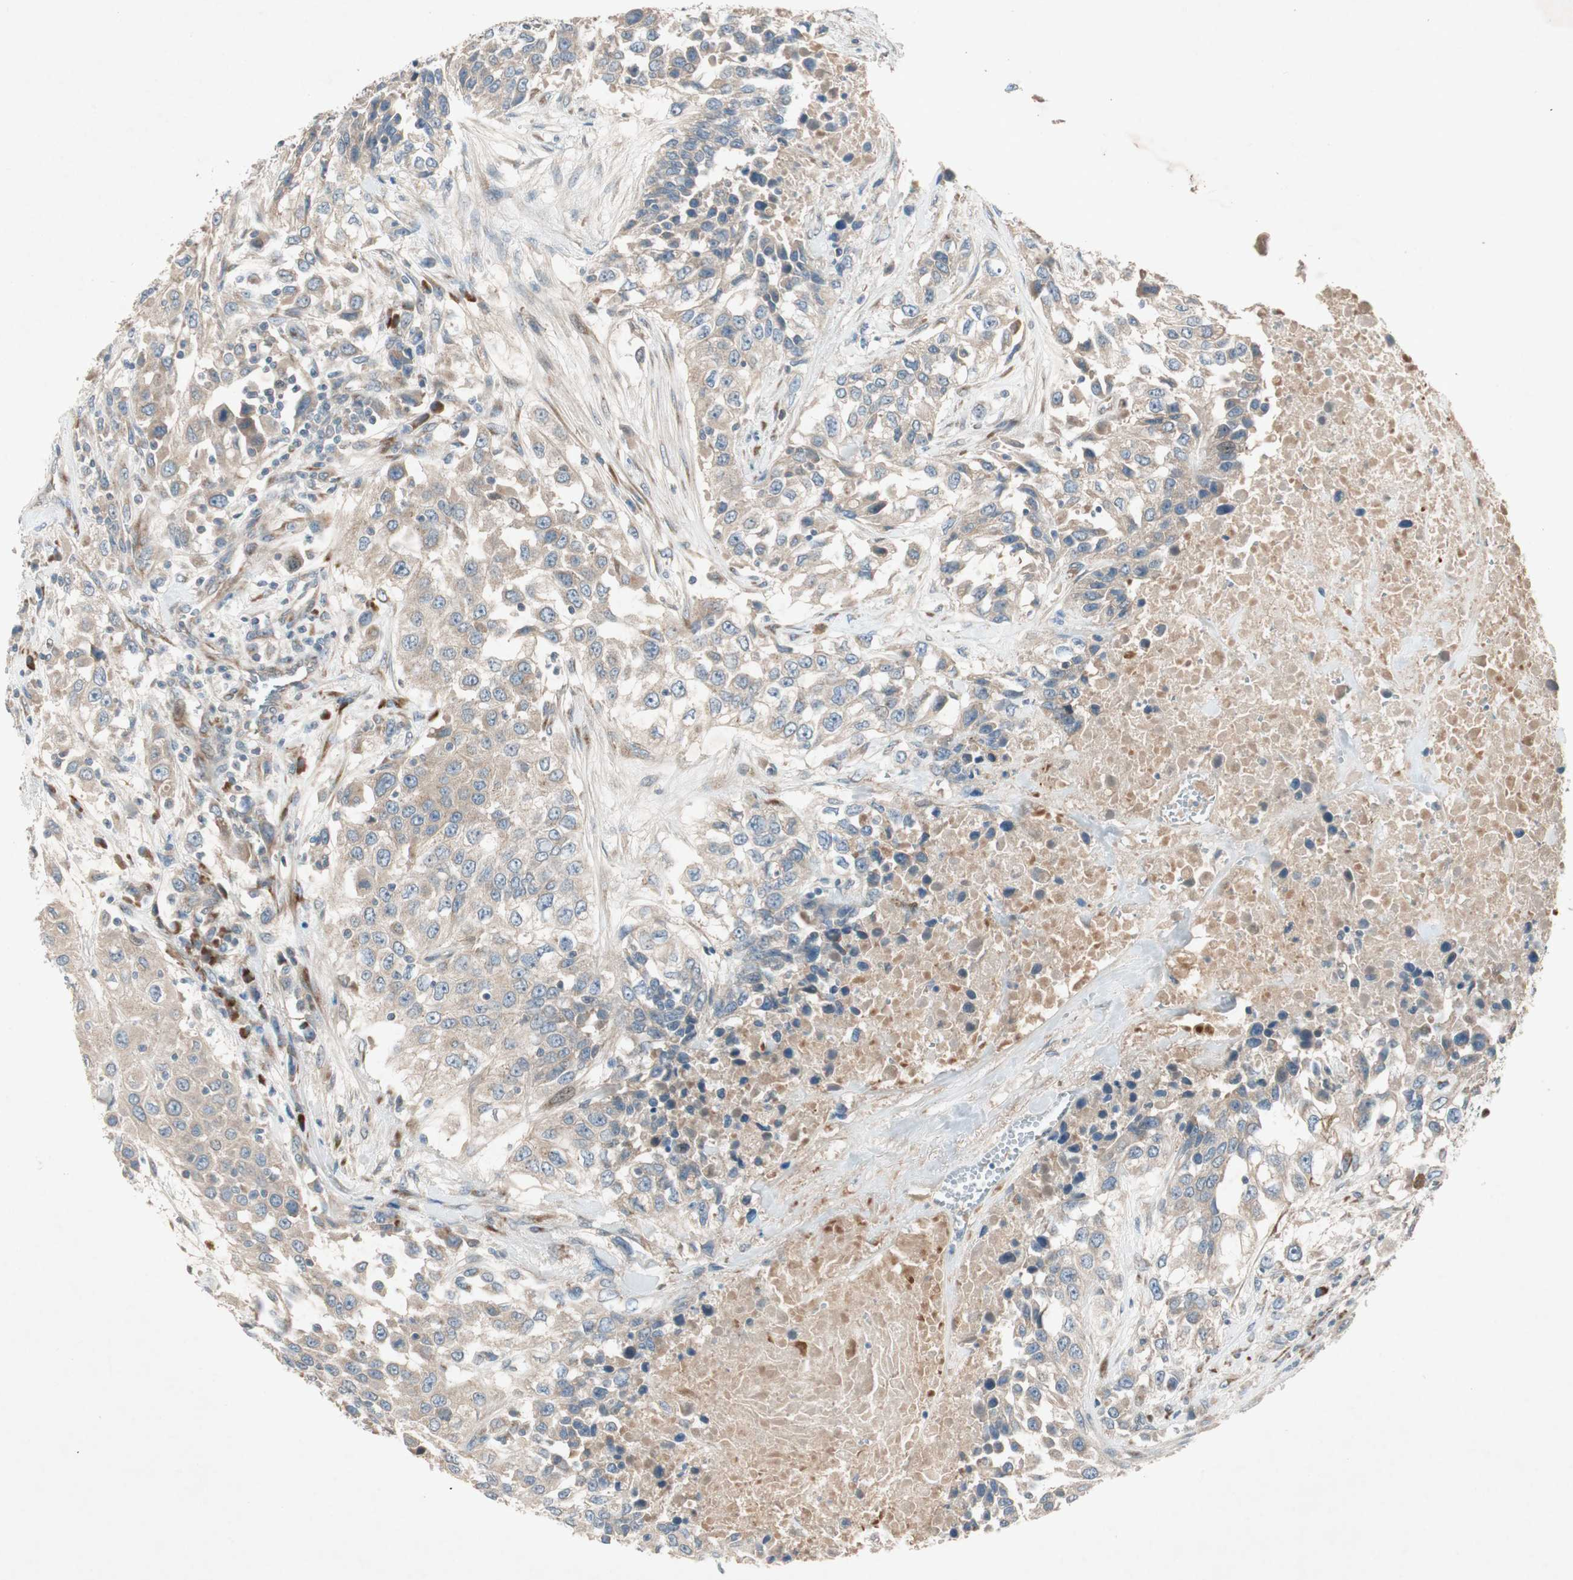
{"staining": {"intensity": "weak", "quantity": ">75%", "location": "cytoplasmic/membranous"}, "tissue": "urothelial cancer", "cell_type": "Tumor cells", "image_type": "cancer", "snomed": [{"axis": "morphology", "description": "Urothelial carcinoma, High grade"}, {"axis": "topography", "description": "Urinary bladder"}], "caption": "Human urothelial cancer stained with a protein marker reveals weak staining in tumor cells.", "gene": "APOO", "patient": {"sex": "female", "age": 80}}